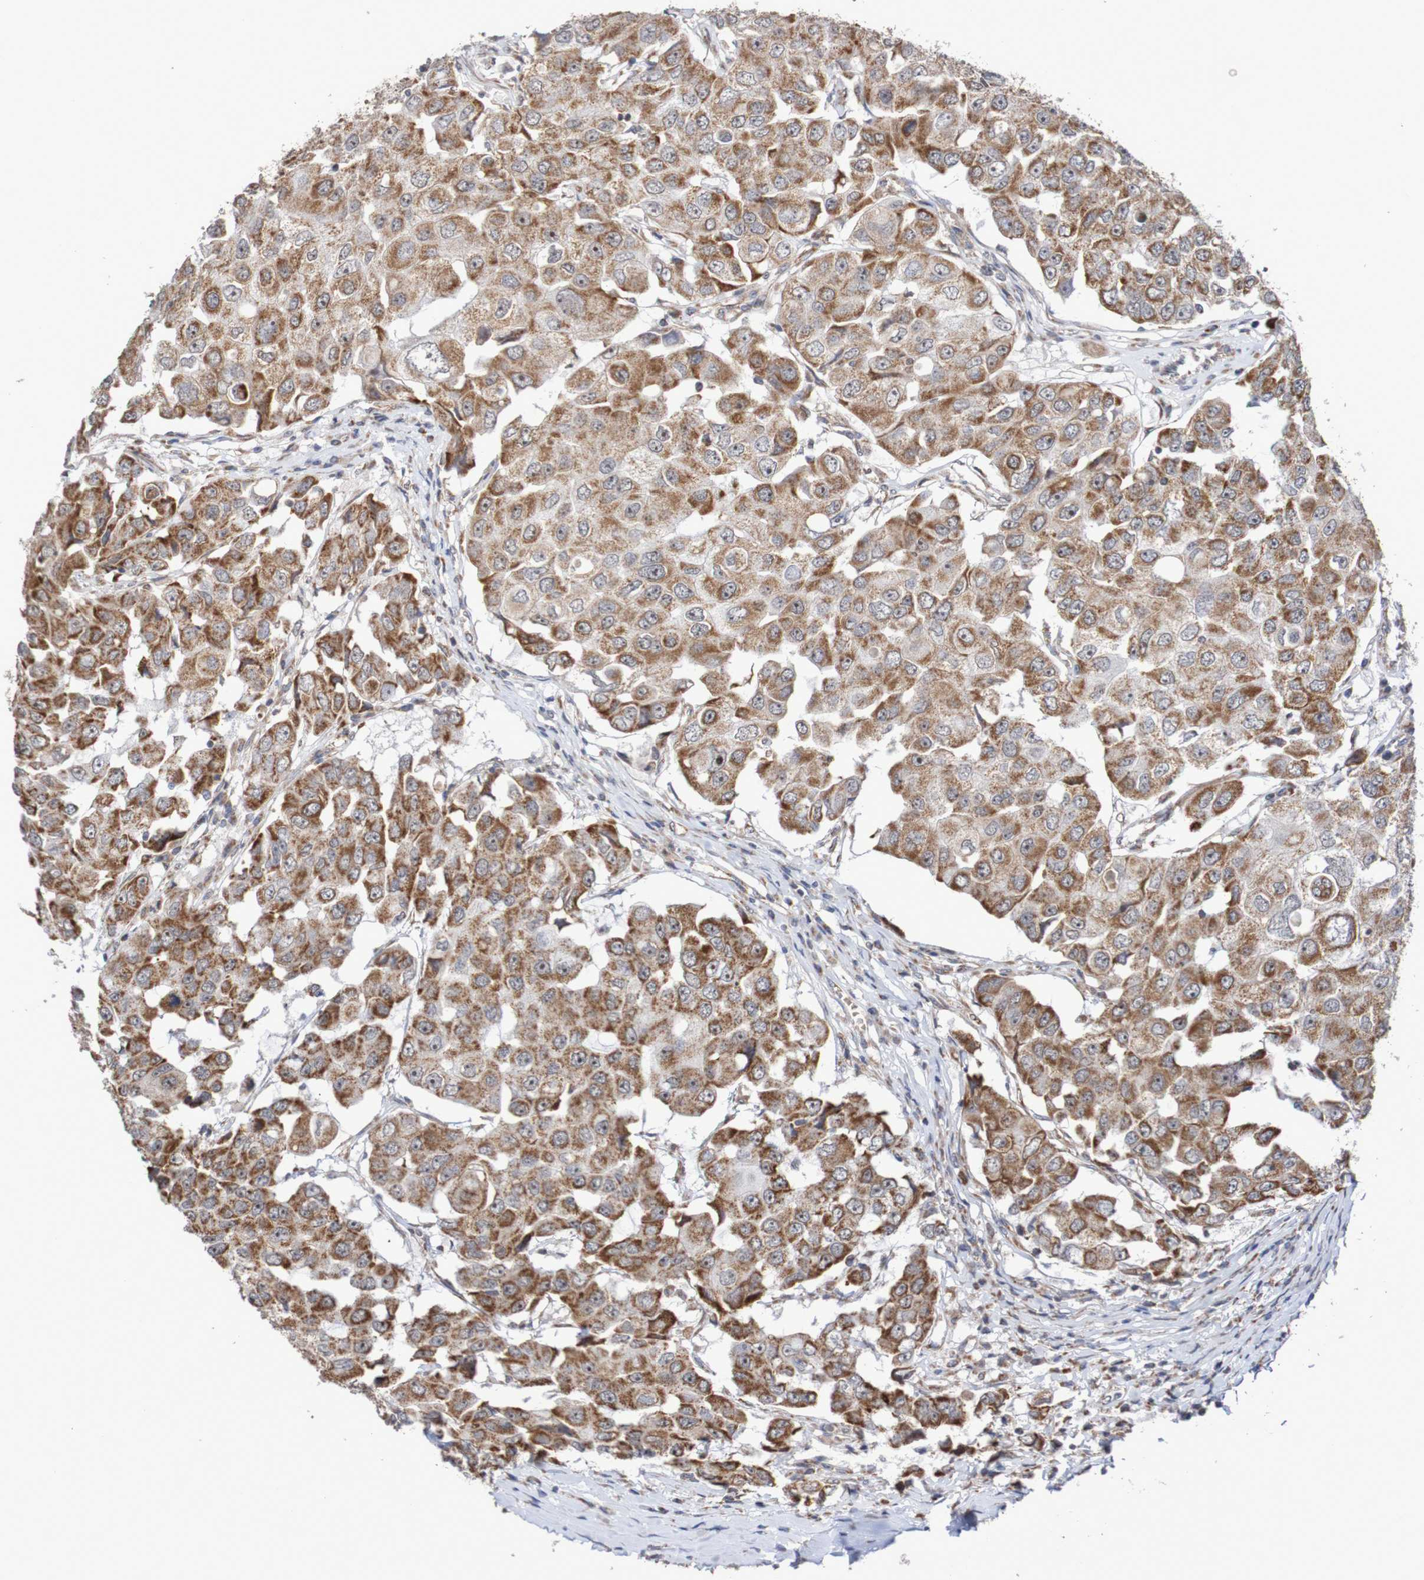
{"staining": {"intensity": "strong", "quantity": ">75%", "location": "cytoplasmic/membranous"}, "tissue": "breast cancer", "cell_type": "Tumor cells", "image_type": "cancer", "snomed": [{"axis": "morphology", "description": "Duct carcinoma"}, {"axis": "topography", "description": "Breast"}], "caption": "Immunohistochemical staining of intraductal carcinoma (breast) shows high levels of strong cytoplasmic/membranous protein expression in approximately >75% of tumor cells.", "gene": "DVL1", "patient": {"sex": "female", "age": 27}}